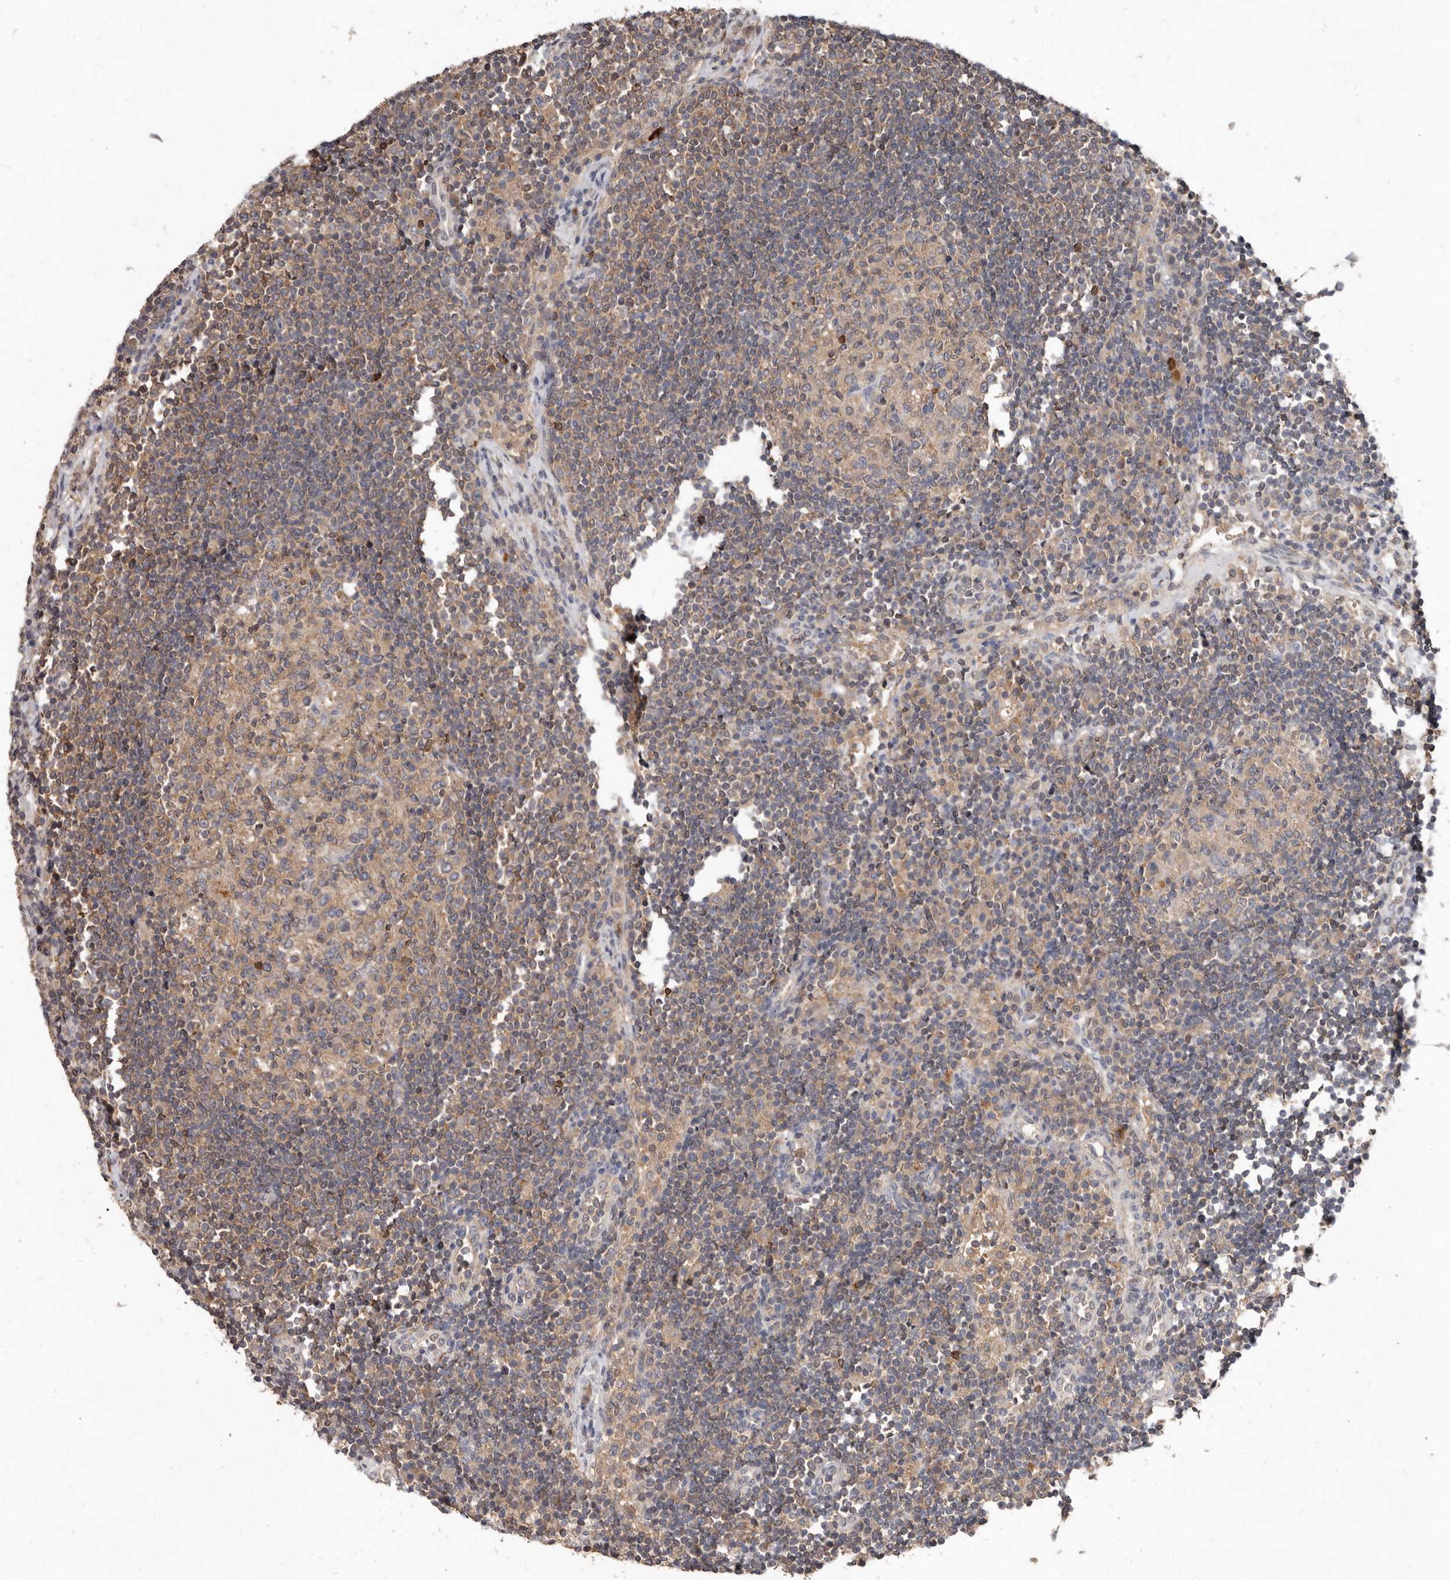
{"staining": {"intensity": "weak", "quantity": "25%-75%", "location": "cytoplasmic/membranous"}, "tissue": "lymph node", "cell_type": "Germinal center cells", "image_type": "normal", "snomed": [{"axis": "morphology", "description": "Normal tissue, NOS"}, {"axis": "topography", "description": "Lymph node"}], "caption": "Brown immunohistochemical staining in benign lymph node reveals weak cytoplasmic/membranous staining in approximately 25%-75% of germinal center cells. The staining was performed using DAB, with brown indicating positive protein expression. Nuclei are stained blue with hematoxylin.", "gene": "EDEM1", "patient": {"sex": "female", "age": 53}}